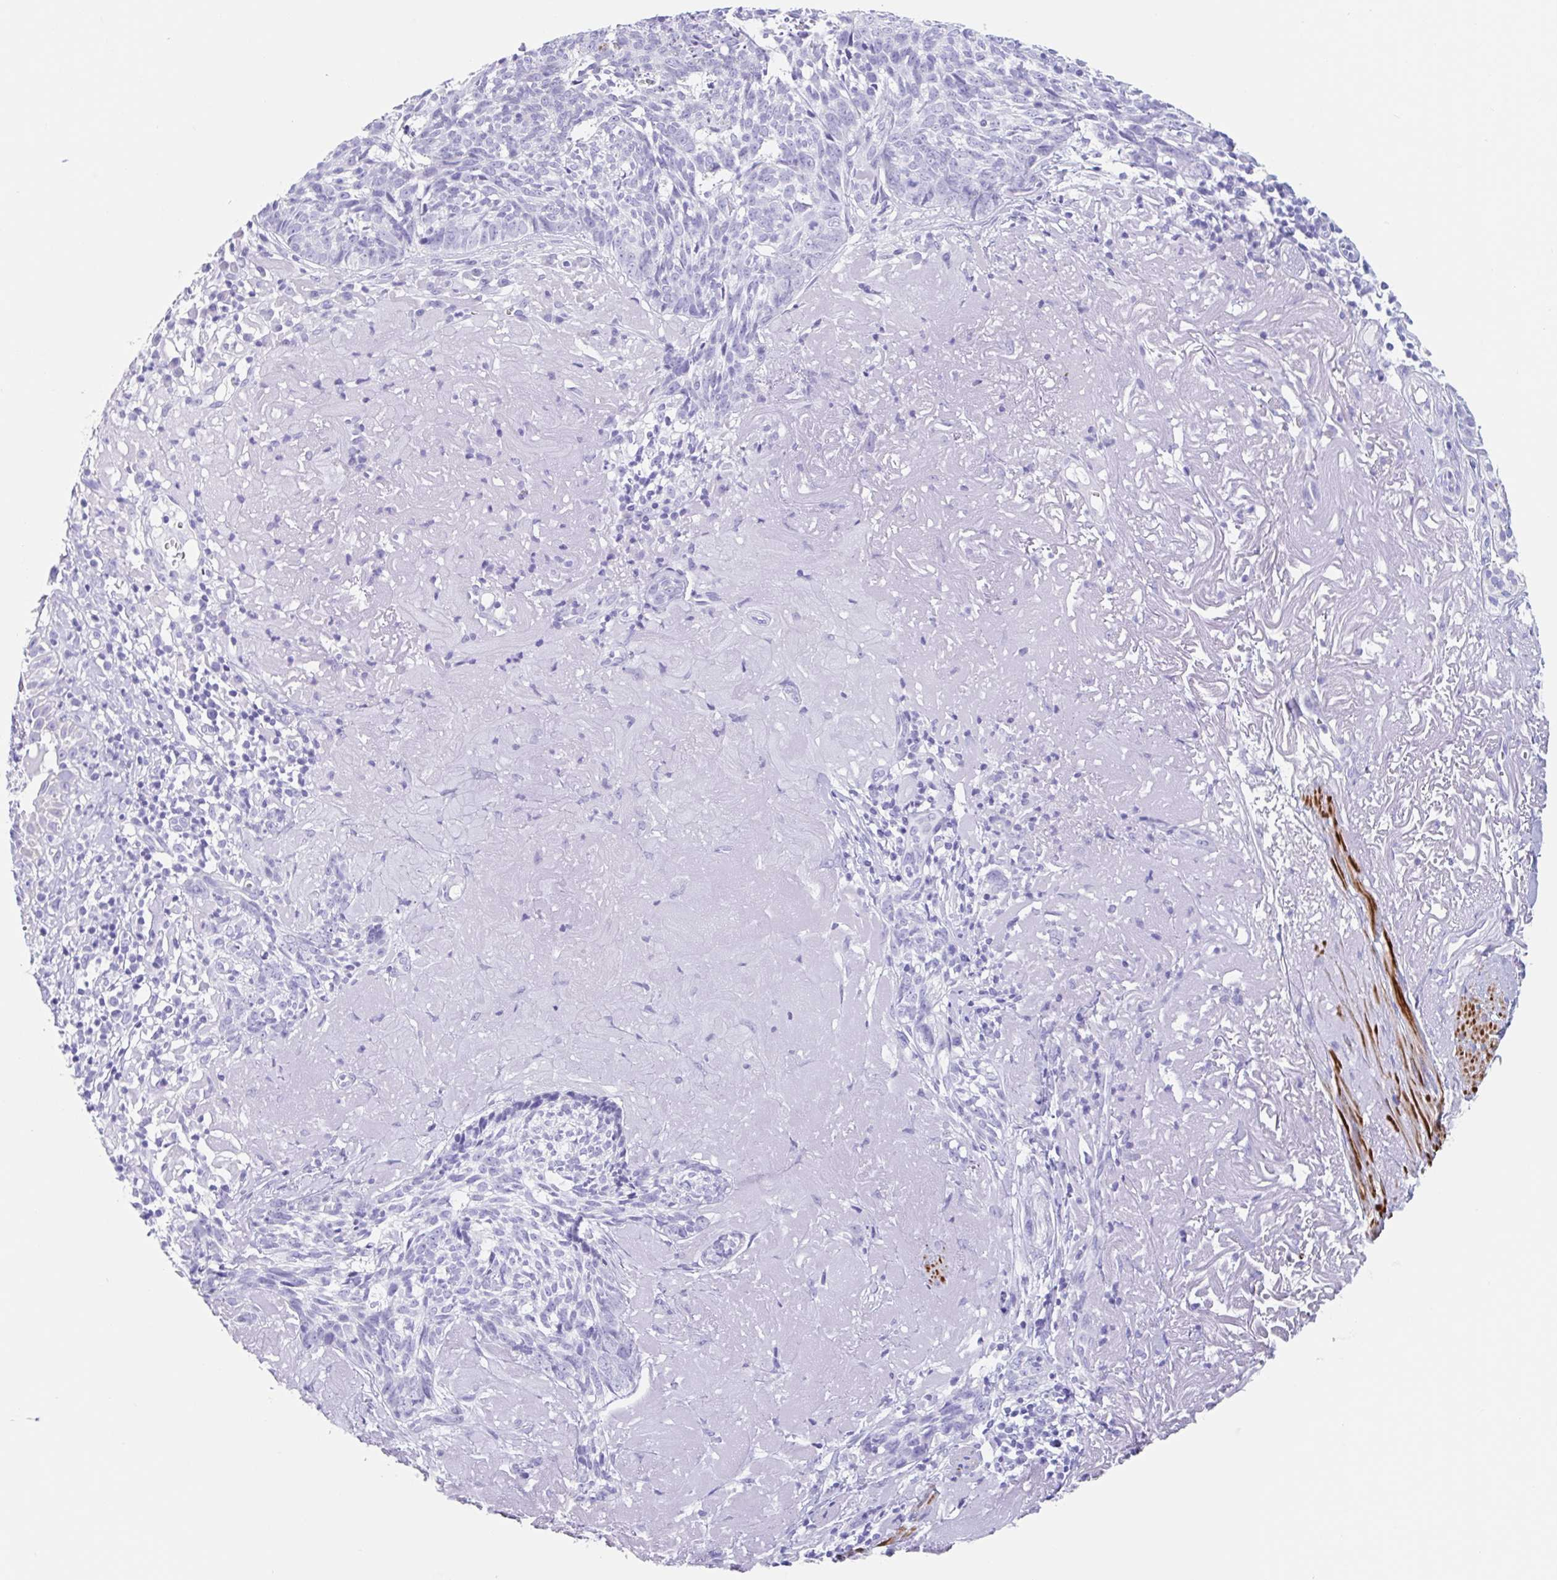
{"staining": {"intensity": "negative", "quantity": "none", "location": "none"}, "tissue": "skin cancer", "cell_type": "Tumor cells", "image_type": "cancer", "snomed": [{"axis": "morphology", "description": "Basal cell carcinoma"}, {"axis": "topography", "description": "Skin"}, {"axis": "topography", "description": "Skin of face"}], "caption": "Tumor cells are negative for protein expression in human basal cell carcinoma (skin).", "gene": "CPTP", "patient": {"sex": "female", "age": 95}}